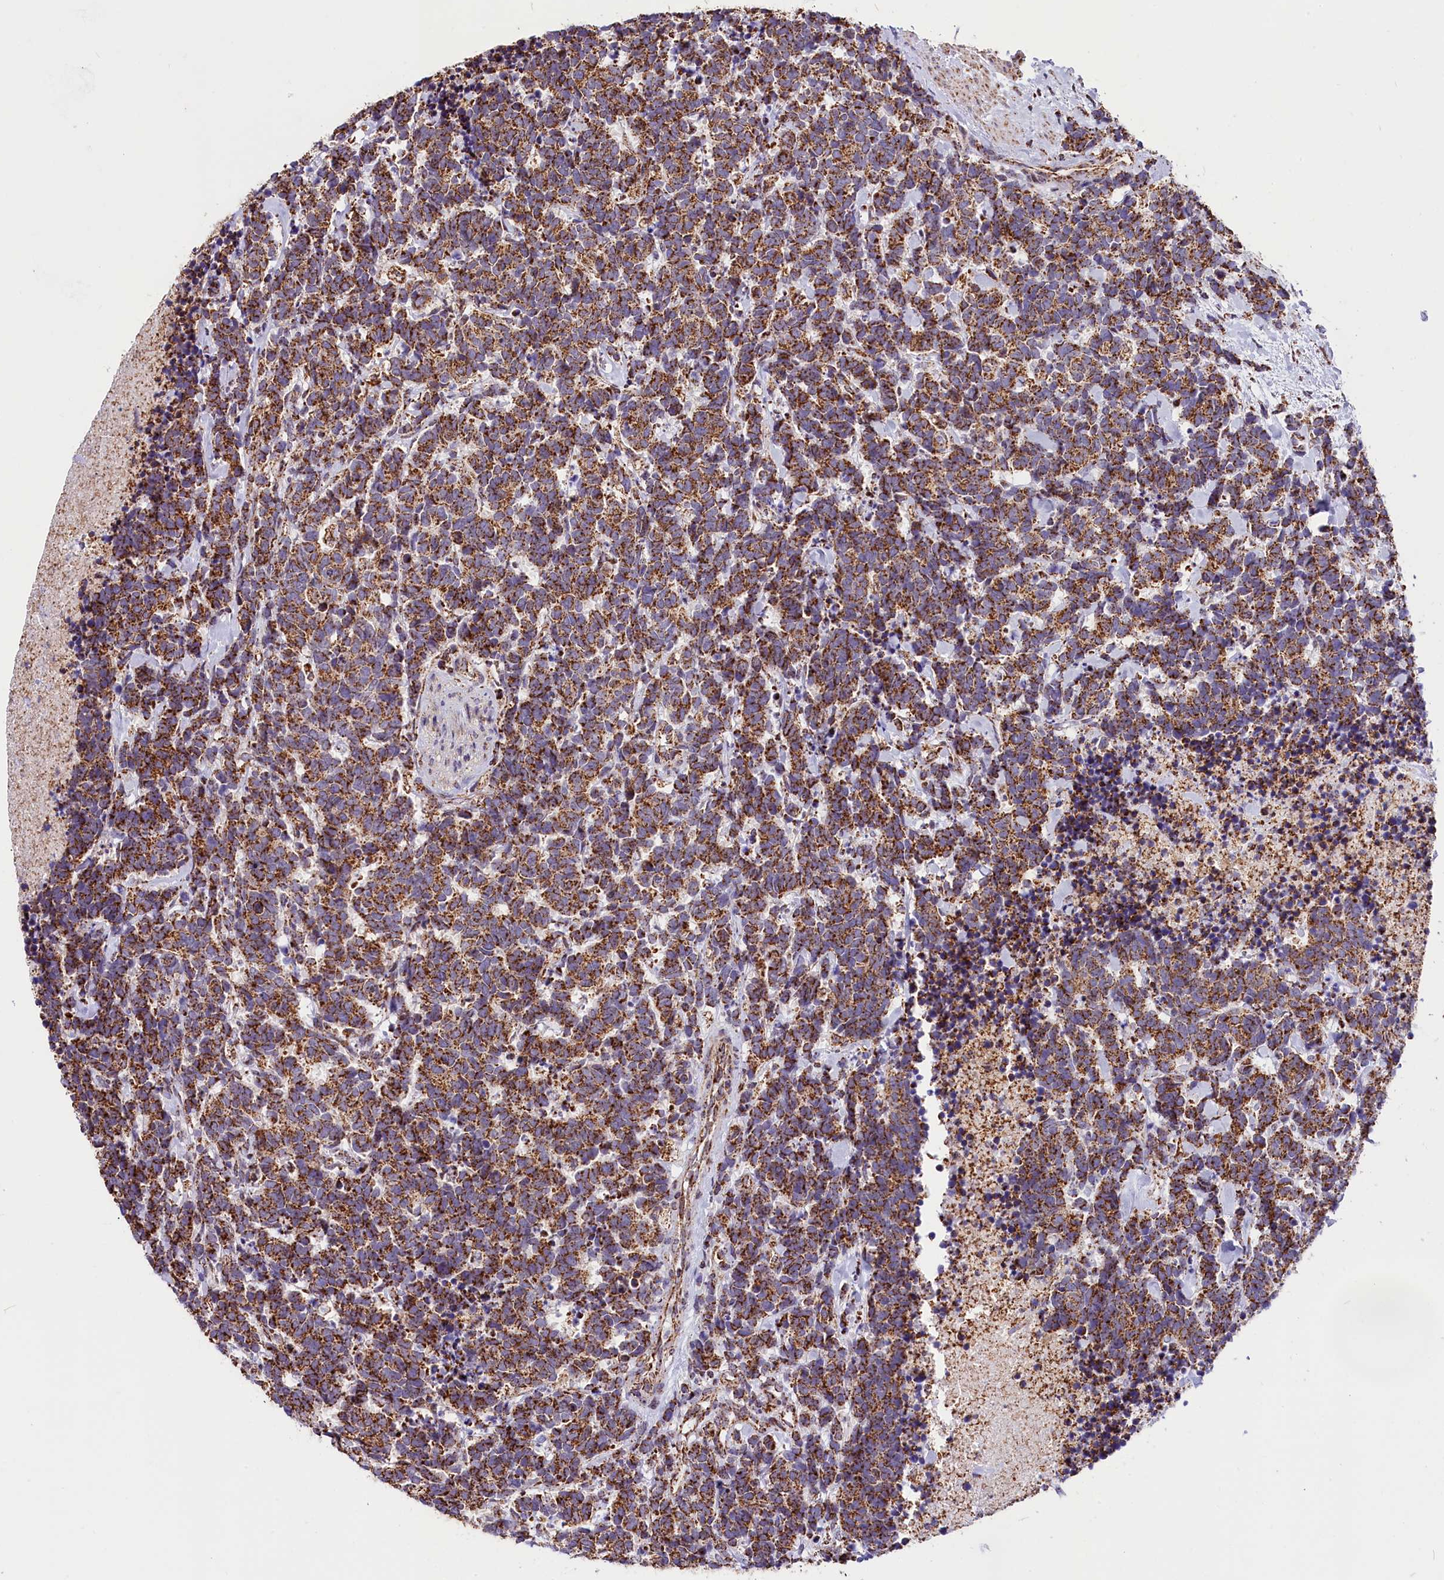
{"staining": {"intensity": "strong", "quantity": ">75%", "location": "cytoplasmic/membranous"}, "tissue": "carcinoid", "cell_type": "Tumor cells", "image_type": "cancer", "snomed": [{"axis": "morphology", "description": "Carcinoma, NOS"}, {"axis": "morphology", "description": "Carcinoid, malignant, NOS"}, {"axis": "topography", "description": "Prostate"}], "caption": "Carcinoma was stained to show a protein in brown. There is high levels of strong cytoplasmic/membranous staining in about >75% of tumor cells.", "gene": "NDUFA8", "patient": {"sex": "male", "age": 57}}